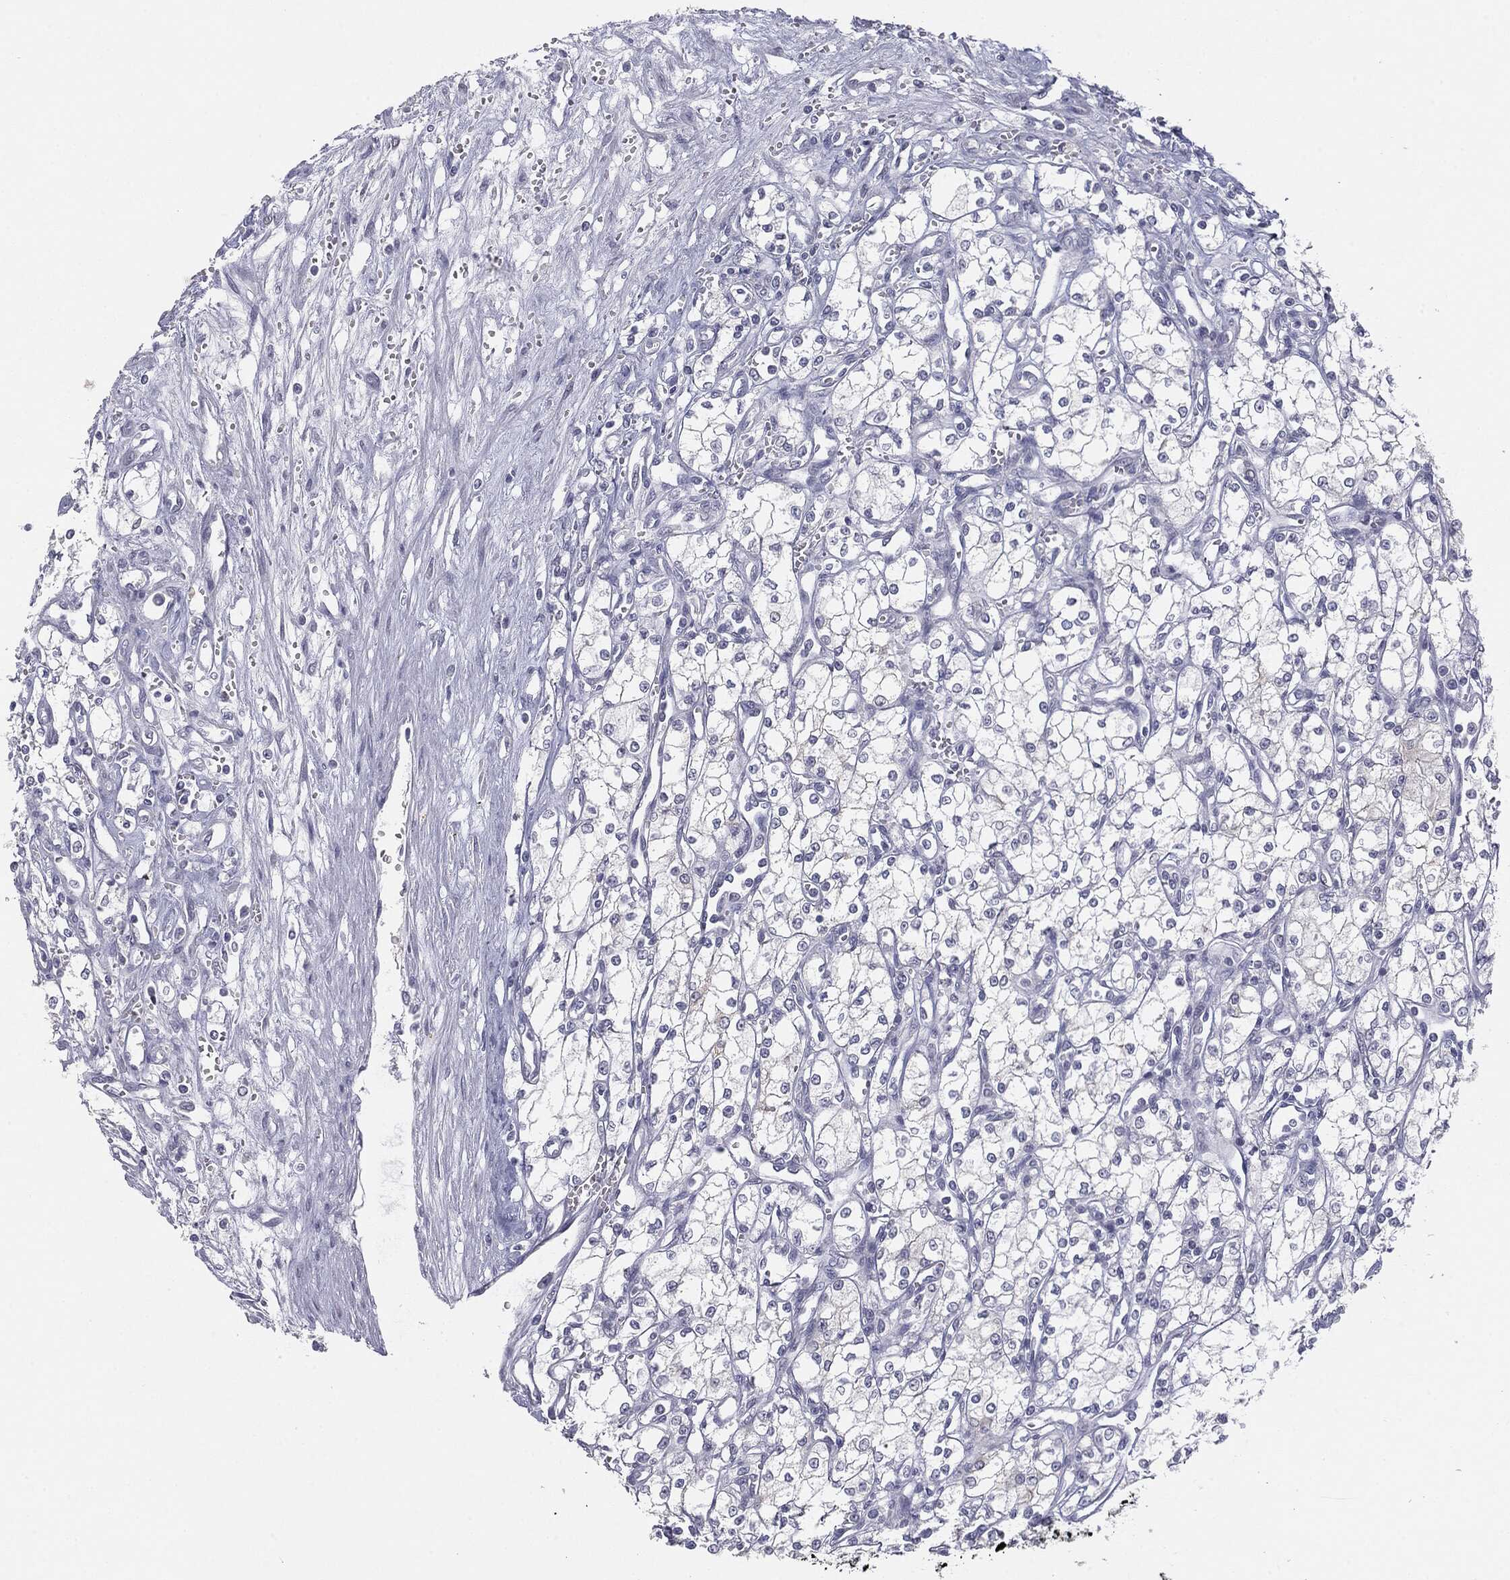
{"staining": {"intensity": "negative", "quantity": "none", "location": "none"}, "tissue": "renal cancer", "cell_type": "Tumor cells", "image_type": "cancer", "snomed": [{"axis": "morphology", "description": "Adenocarcinoma, NOS"}, {"axis": "topography", "description": "Kidney"}], "caption": "Tumor cells are negative for brown protein staining in renal cancer (adenocarcinoma).", "gene": "MUC1", "patient": {"sex": "male", "age": 59}}